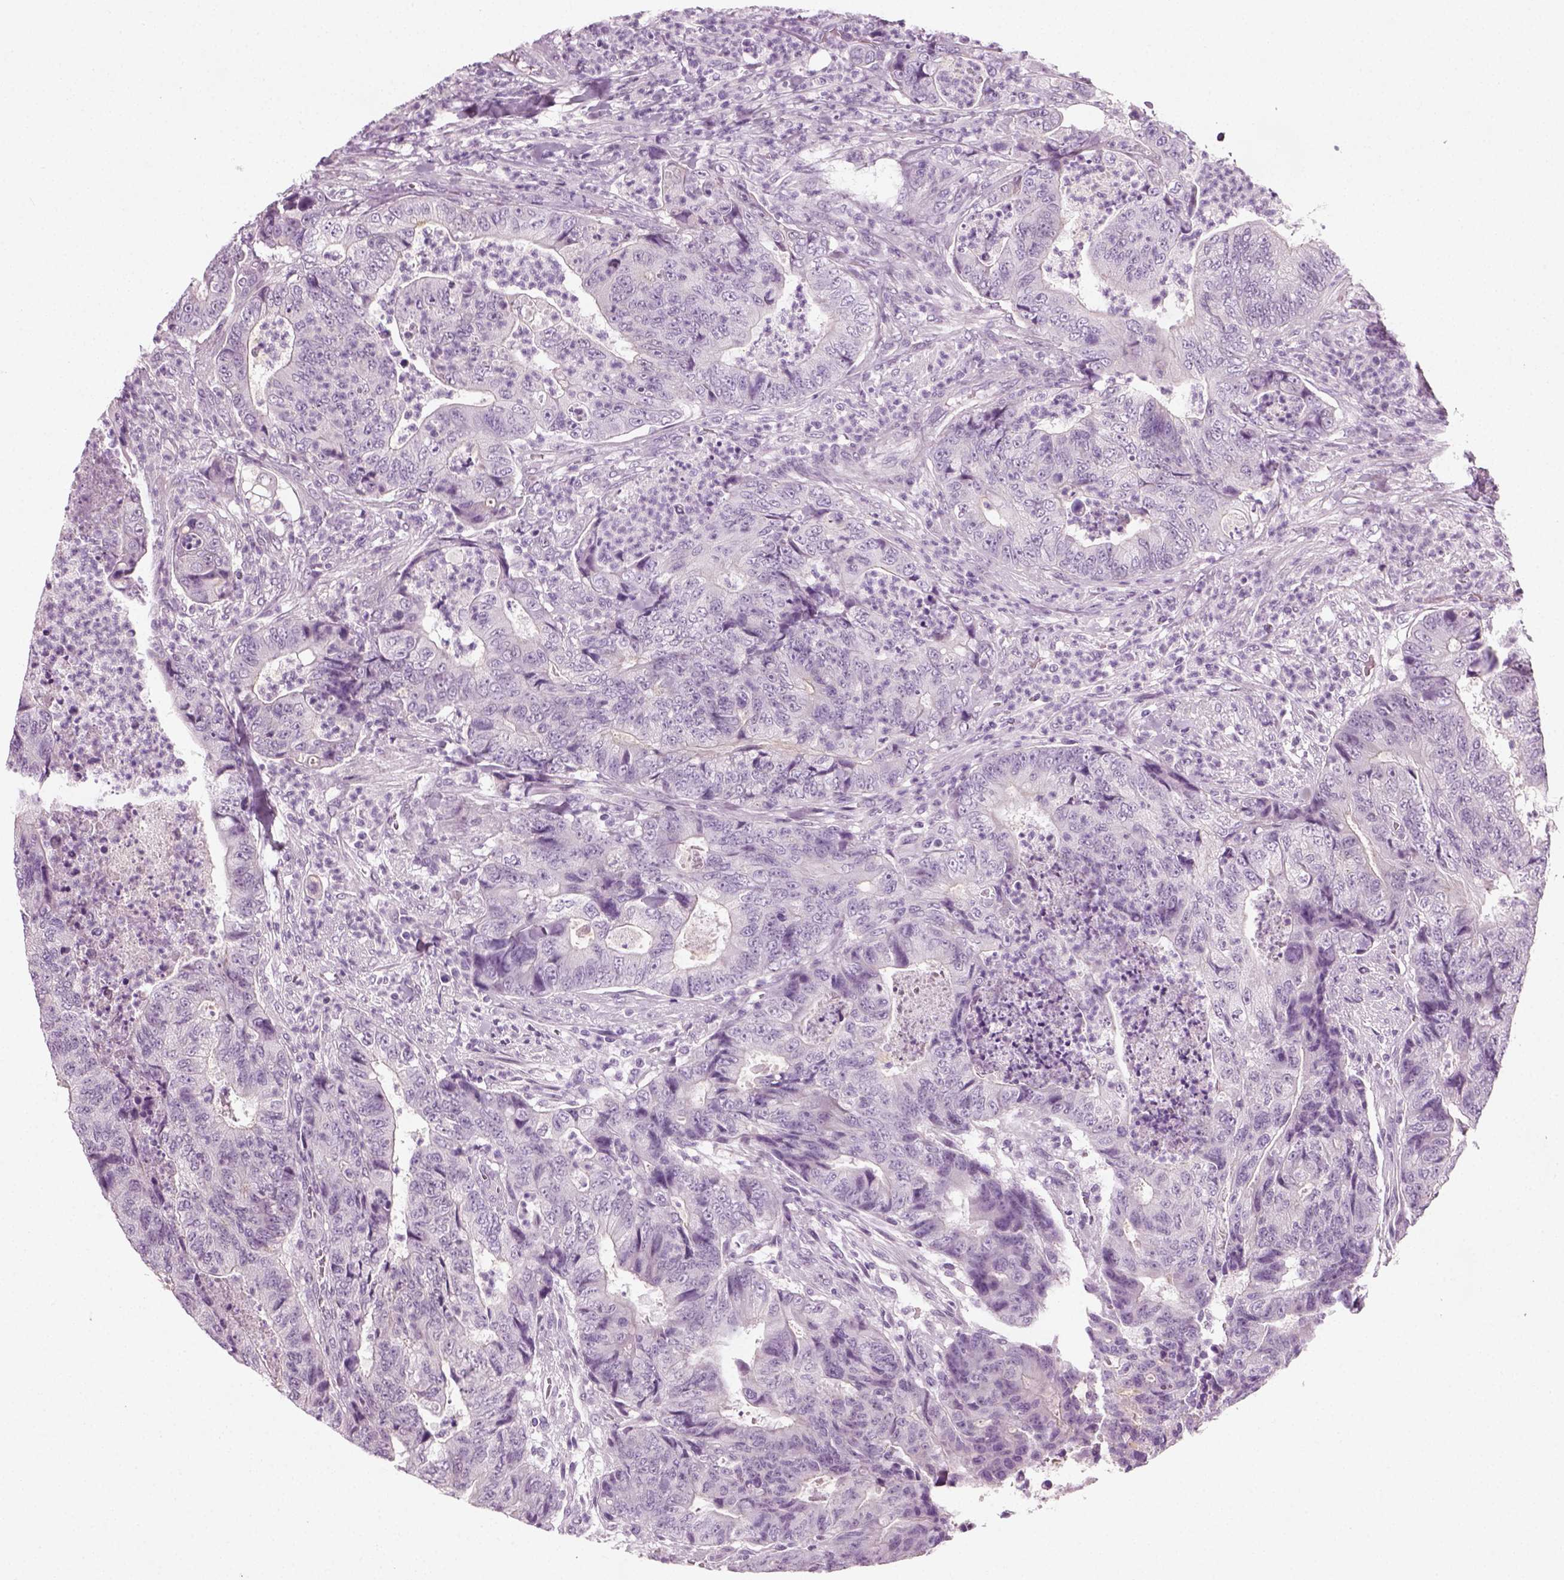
{"staining": {"intensity": "negative", "quantity": "none", "location": "none"}, "tissue": "colorectal cancer", "cell_type": "Tumor cells", "image_type": "cancer", "snomed": [{"axis": "morphology", "description": "Adenocarcinoma, NOS"}, {"axis": "topography", "description": "Colon"}], "caption": "Immunohistochemistry (IHC) photomicrograph of human colorectal cancer stained for a protein (brown), which displays no expression in tumor cells.", "gene": "SPATA31E1", "patient": {"sex": "female", "age": 48}}